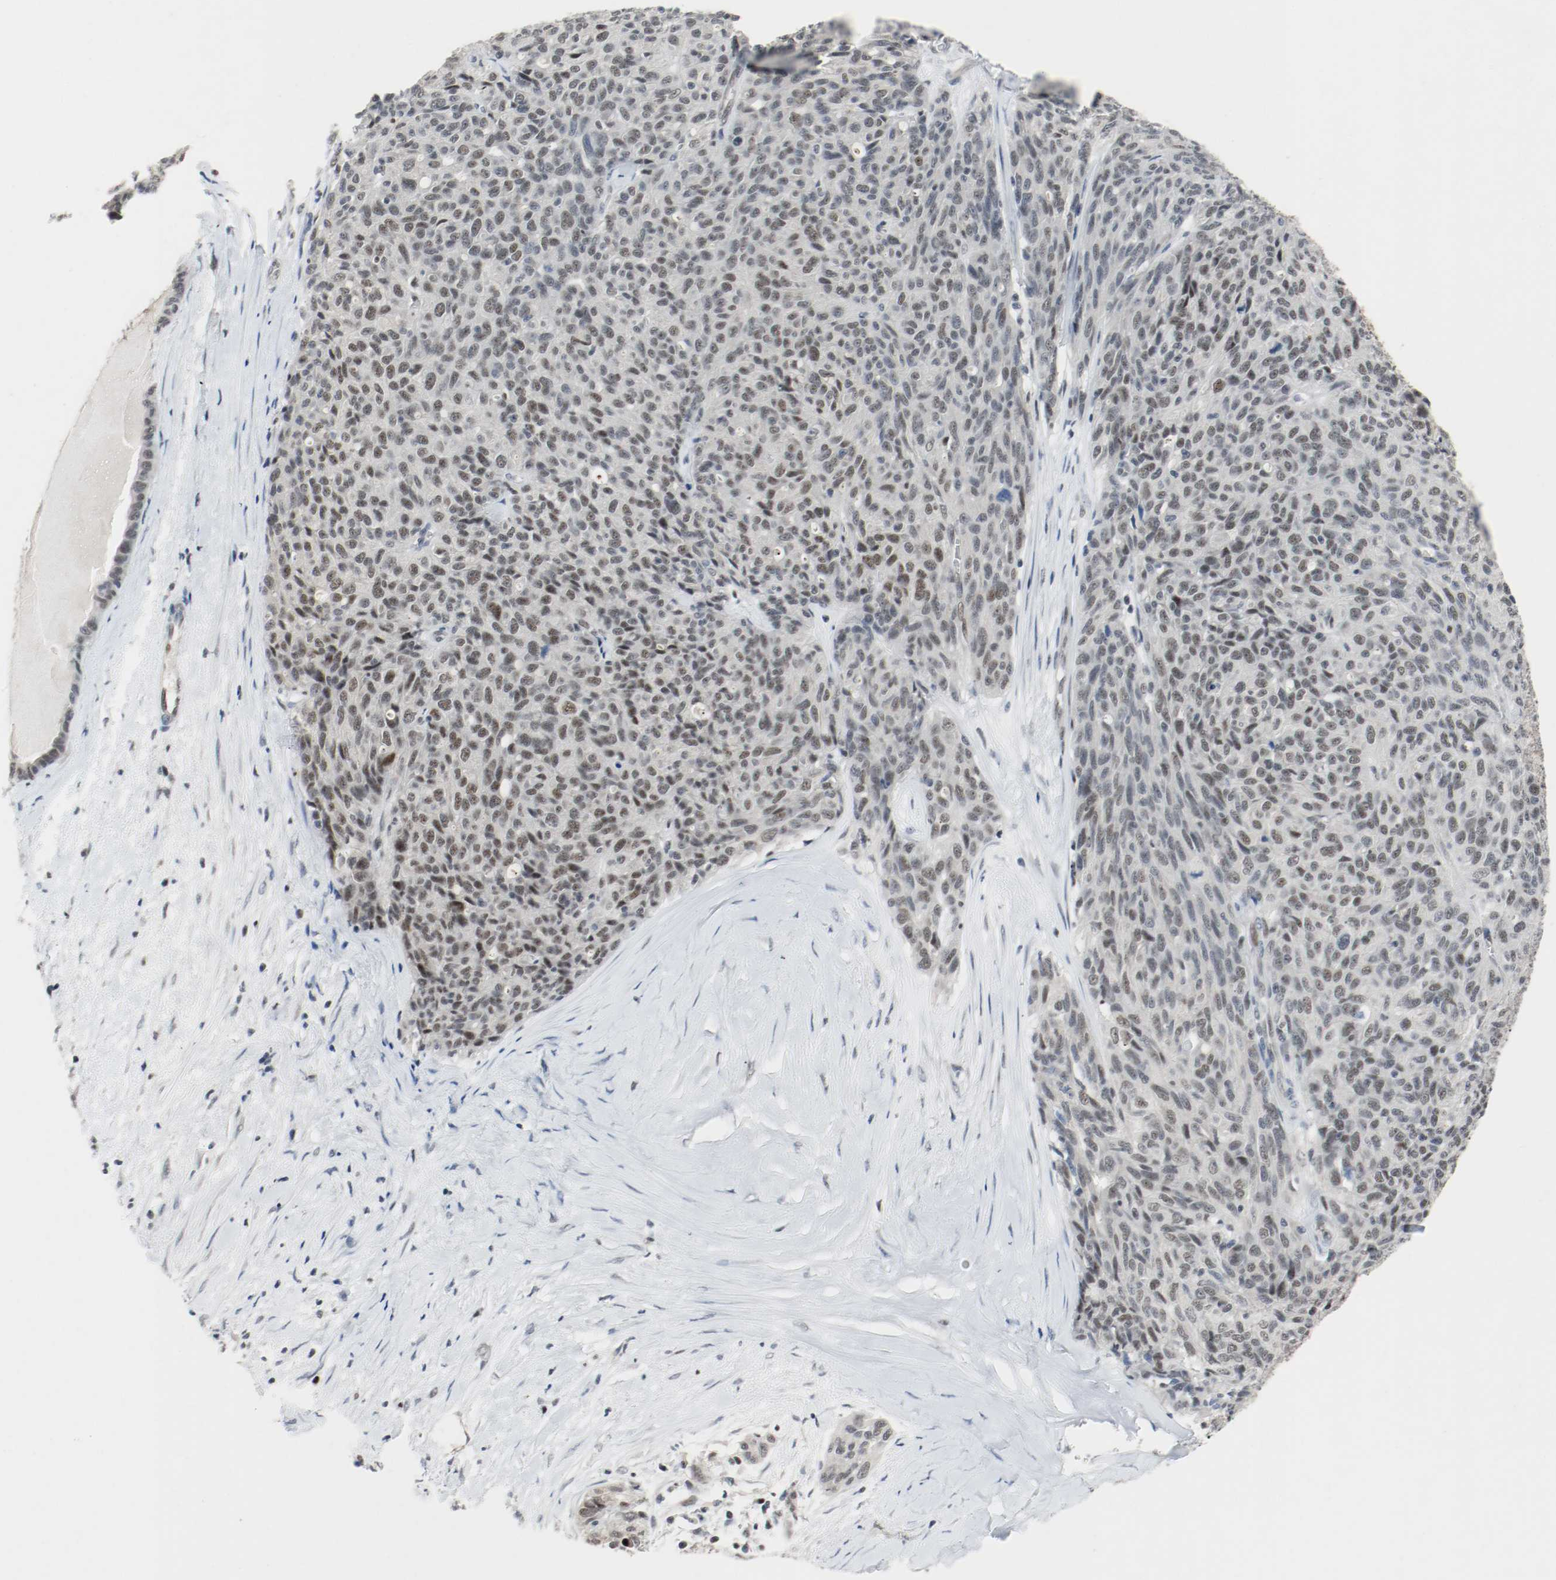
{"staining": {"intensity": "moderate", "quantity": "25%-75%", "location": "nuclear"}, "tissue": "ovarian cancer", "cell_type": "Tumor cells", "image_type": "cancer", "snomed": [{"axis": "morphology", "description": "Carcinoma, endometroid"}, {"axis": "topography", "description": "Ovary"}], "caption": "DAB immunohistochemical staining of ovarian cancer reveals moderate nuclear protein expression in about 25%-75% of tumor cells.", "gene": "ASH1L", "patient": {"sex": "female", "age": 60}}